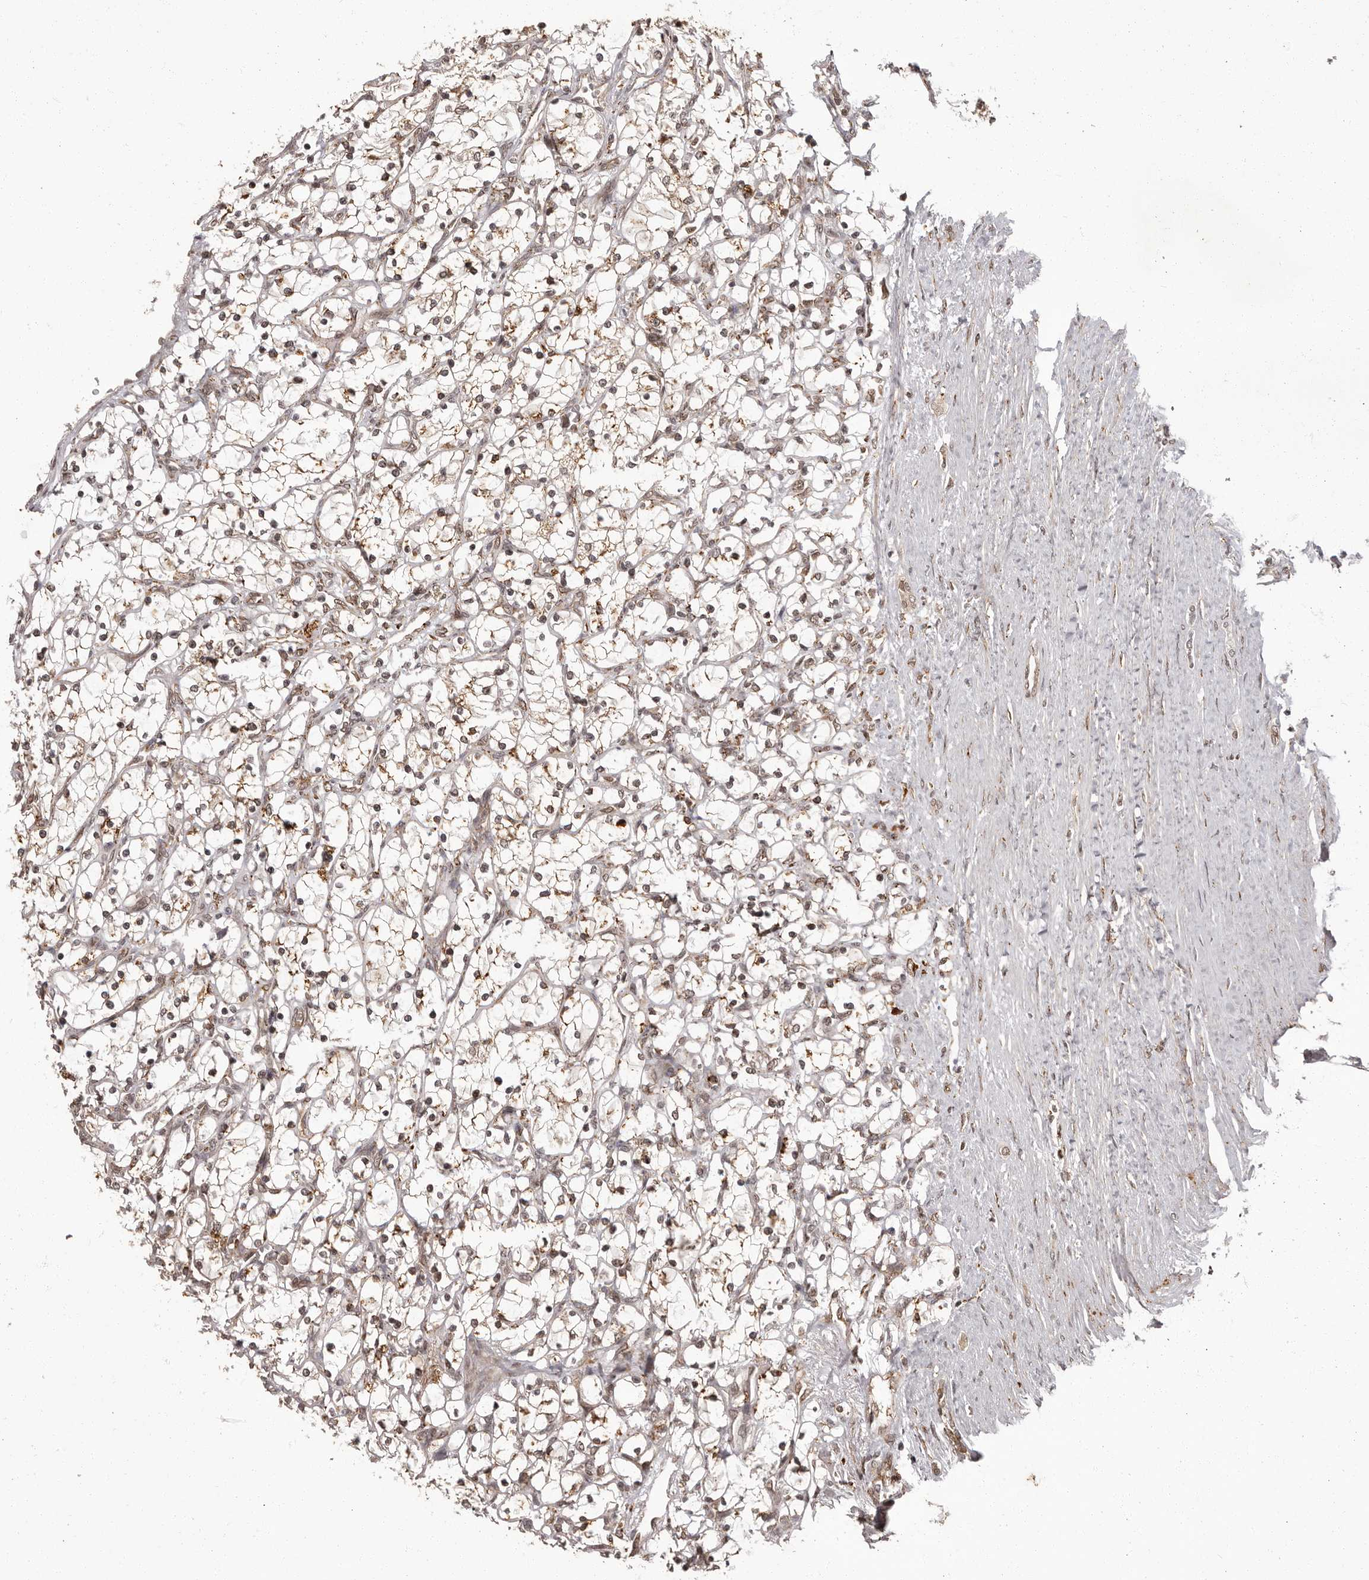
{"staining": {"intensity": "weak", "quantity": "25%-75%", "location": "cytoplasmic/membranous"}, "tissue": "renal cancer", "cell_type": "Tumor cells", "image_type": "cancer", "snomed": [{"axis": "morphology", "description": "Adenocarcinoma, NOS"}, {"axis": "topography", "description": "Kidney"}], "caption": "The image reveals immunohistochemical staining of renal cancer (adenocarcinoma). There is weak cytoplasmic/membranous expression is identified in about 25%-75% of tumor cells. (DAB (3,3'-diaminobenzidine) IHC with brightfield microscopy, high magnification).", "gene": "IL32", "patient": {"sex": "female", "age": 69}}